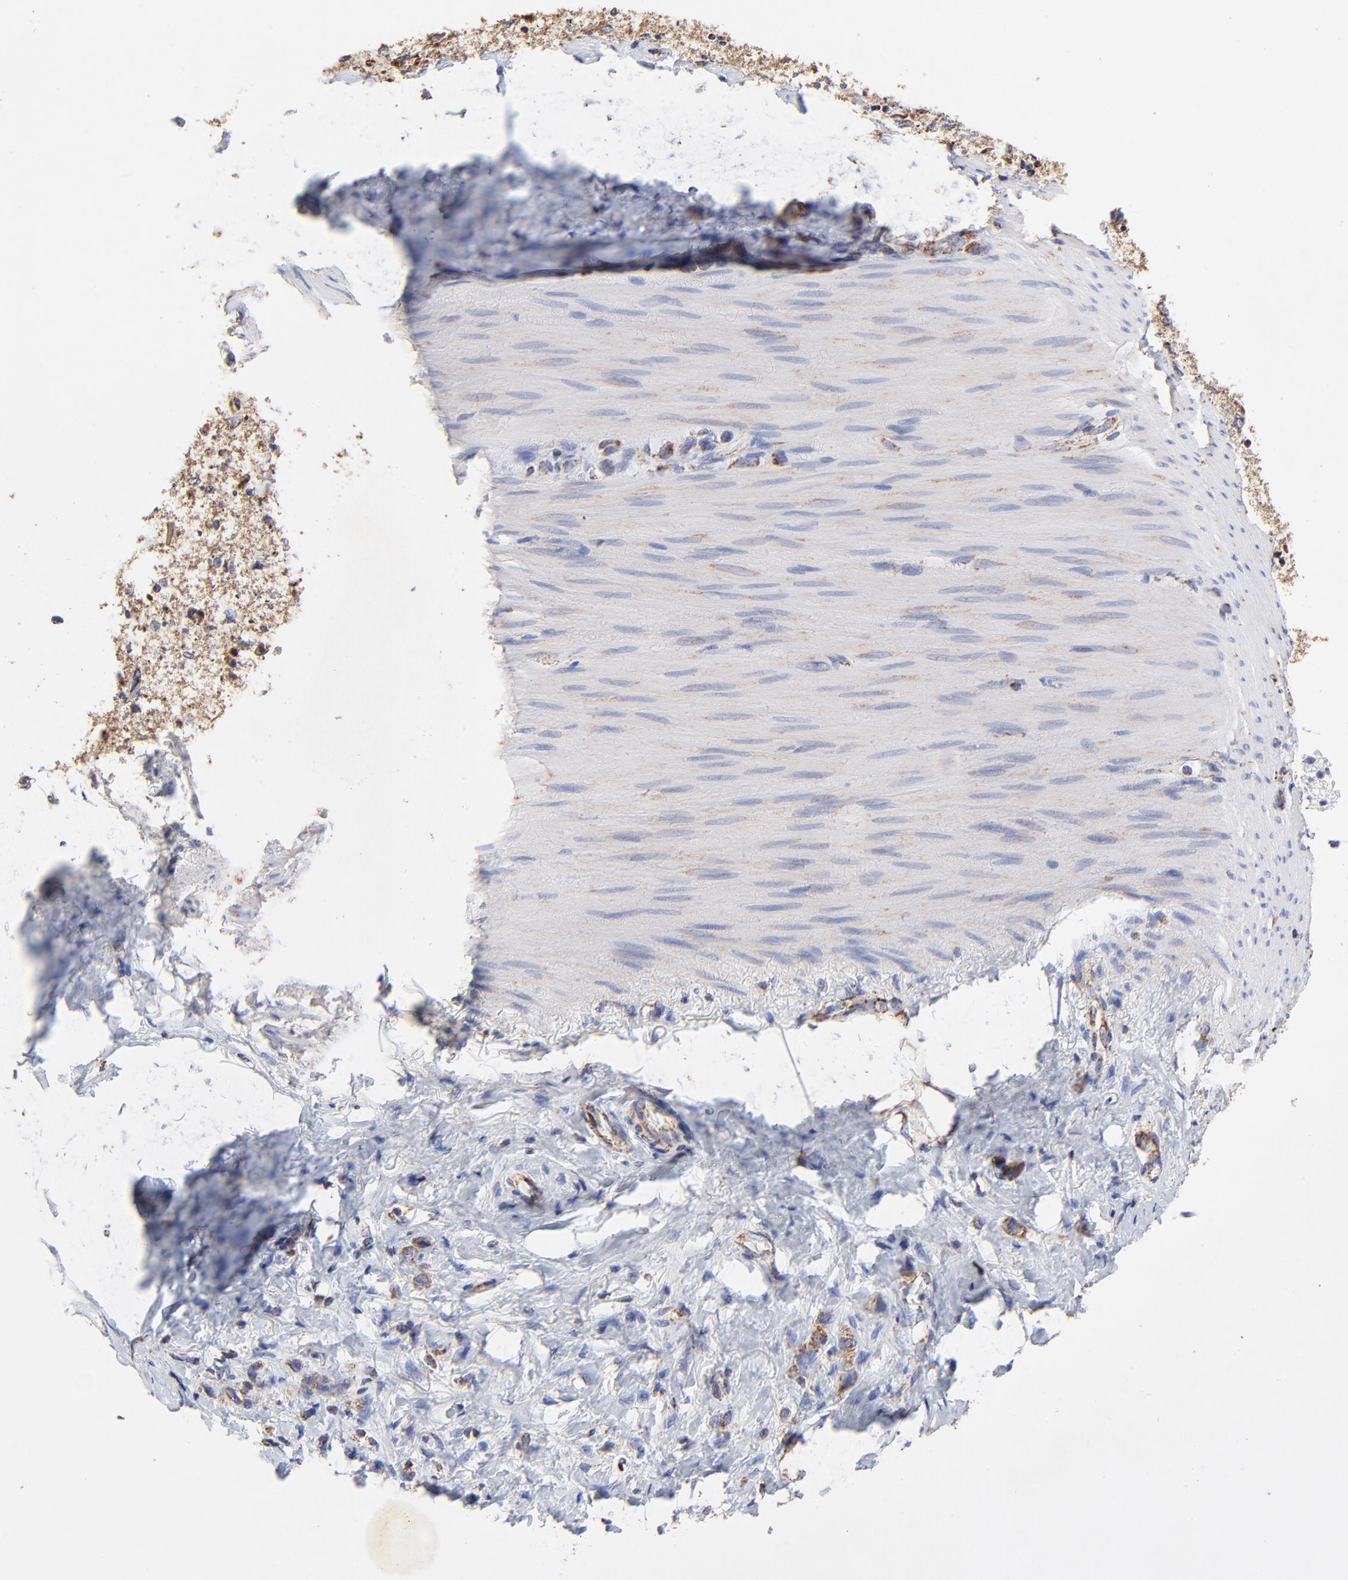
{"staining": {"intensity": "moderate", "quantity": ">75%", "location": "cytoplasmic/membranous"}, "tissue": "stomach cancer", "cell_type": "Tumor cells", "image_type": "cancer", "snomed": [{"axis": "morphology", "description": "Normal tissue, NOS"}, {"axis": "morphology", "description": "Adenocarcinoma, NOS"}, {"axis": "morphology", "description": "Adenocarcinoma, High grade"}, {"axis": "topography", "description": "Stomach, upper"}, {"axis": "topography", "description": "Stomach"}], "caption": "Immunohistochemistry histopathology image of neoplastic tissue: human stomach cancer stained using immunohistochemistry reveals medium levels of moderate protein expression localized specifically in the cytoplasmic/membranous of tumor cells, appearing as a cytoplasmic/membranous brown color.", "gene": "SSBP1", "patient": {"sex": "female", "age": 65}}